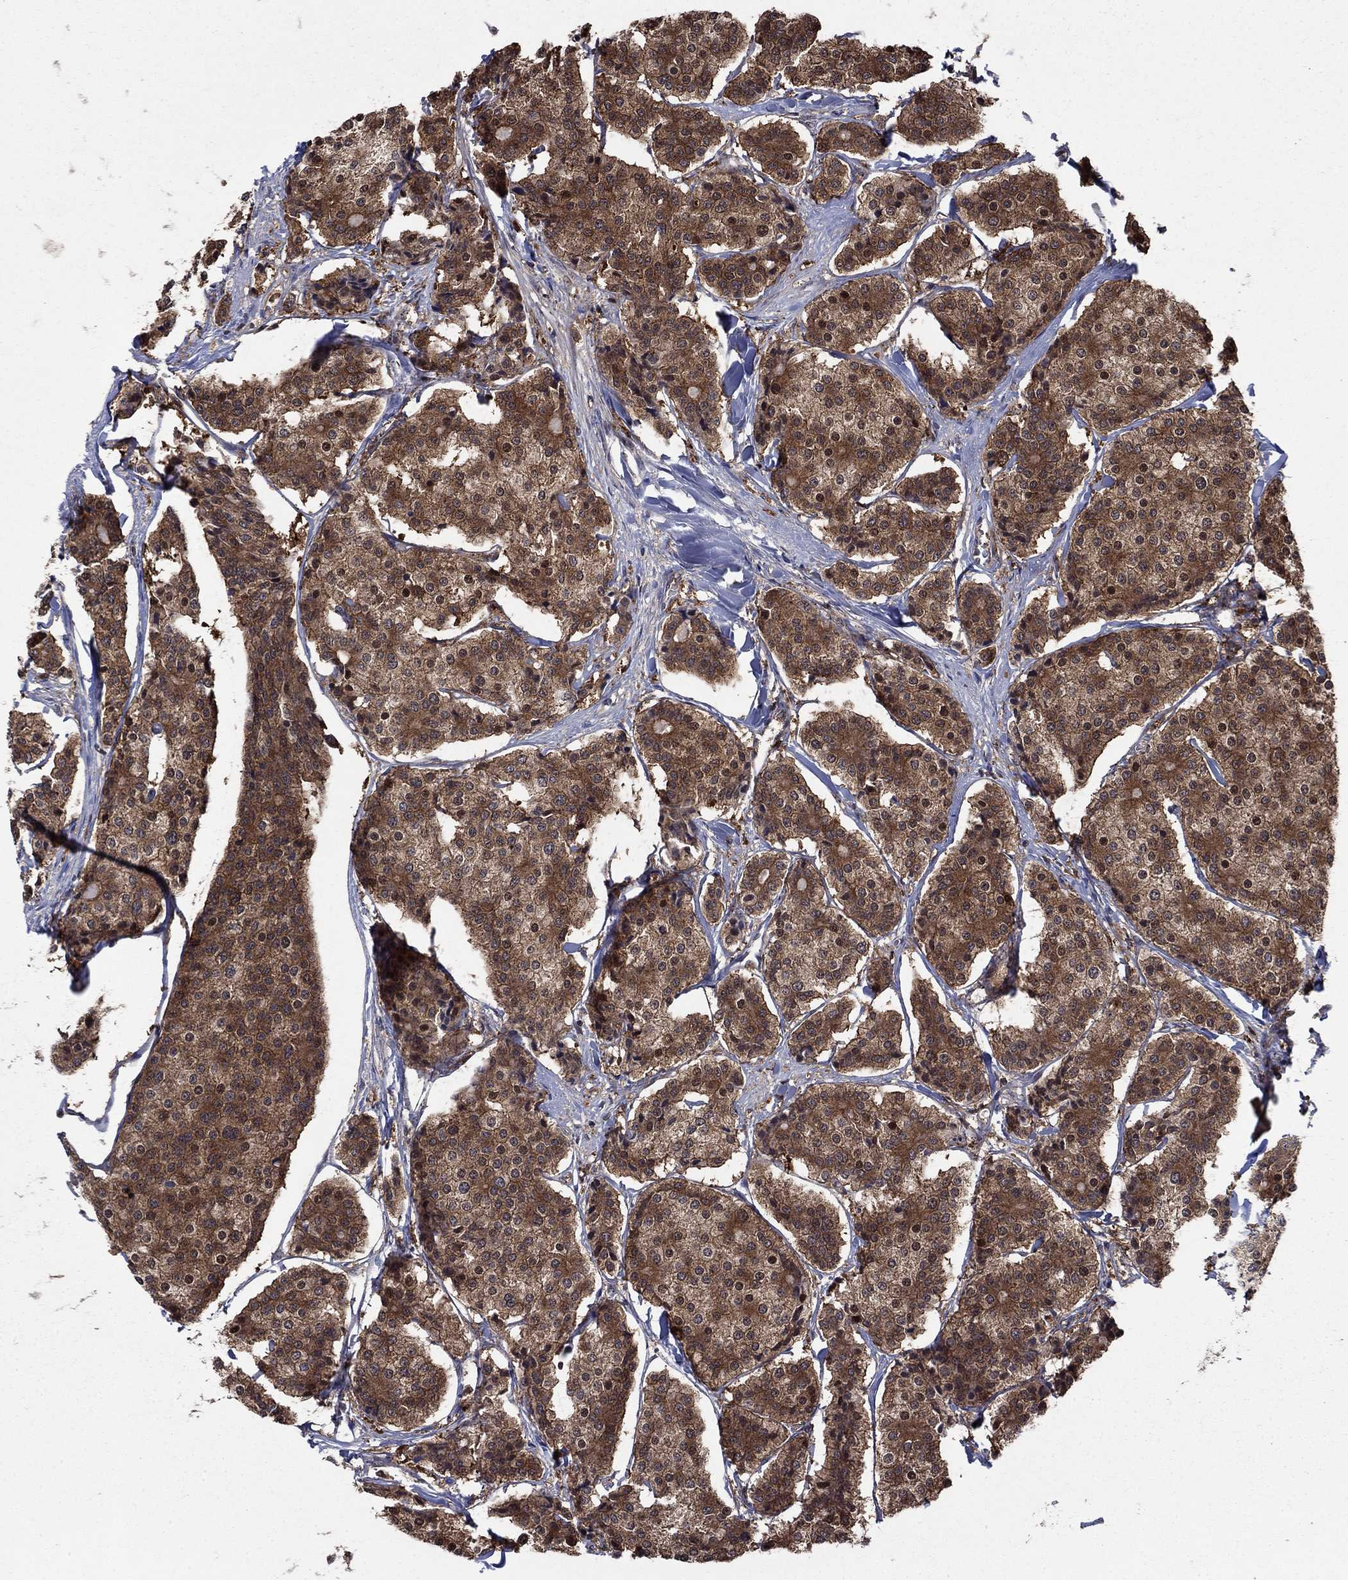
{"staining": {"intensity": "strong", "quantity": ">75%", "location": "cytoplasmic/membranous"}, "tissue": "carcinoid", "cell_type": "Tumor cells", "image_type": "cancer", "snomed": [{"axis": "morphology", "description": "Carcinoid, malignant, NOS"}, {"axis": "topography", "description": "Small intestine"}], "caption": "Brown immunohistochemical staining in human malignant carcinoid exhibits strong cytoplasmic/membranous expression in approximately >75% of tumor cells.", "gene": "CACYBP", "patient": {"sex": "female", "age": 65}}